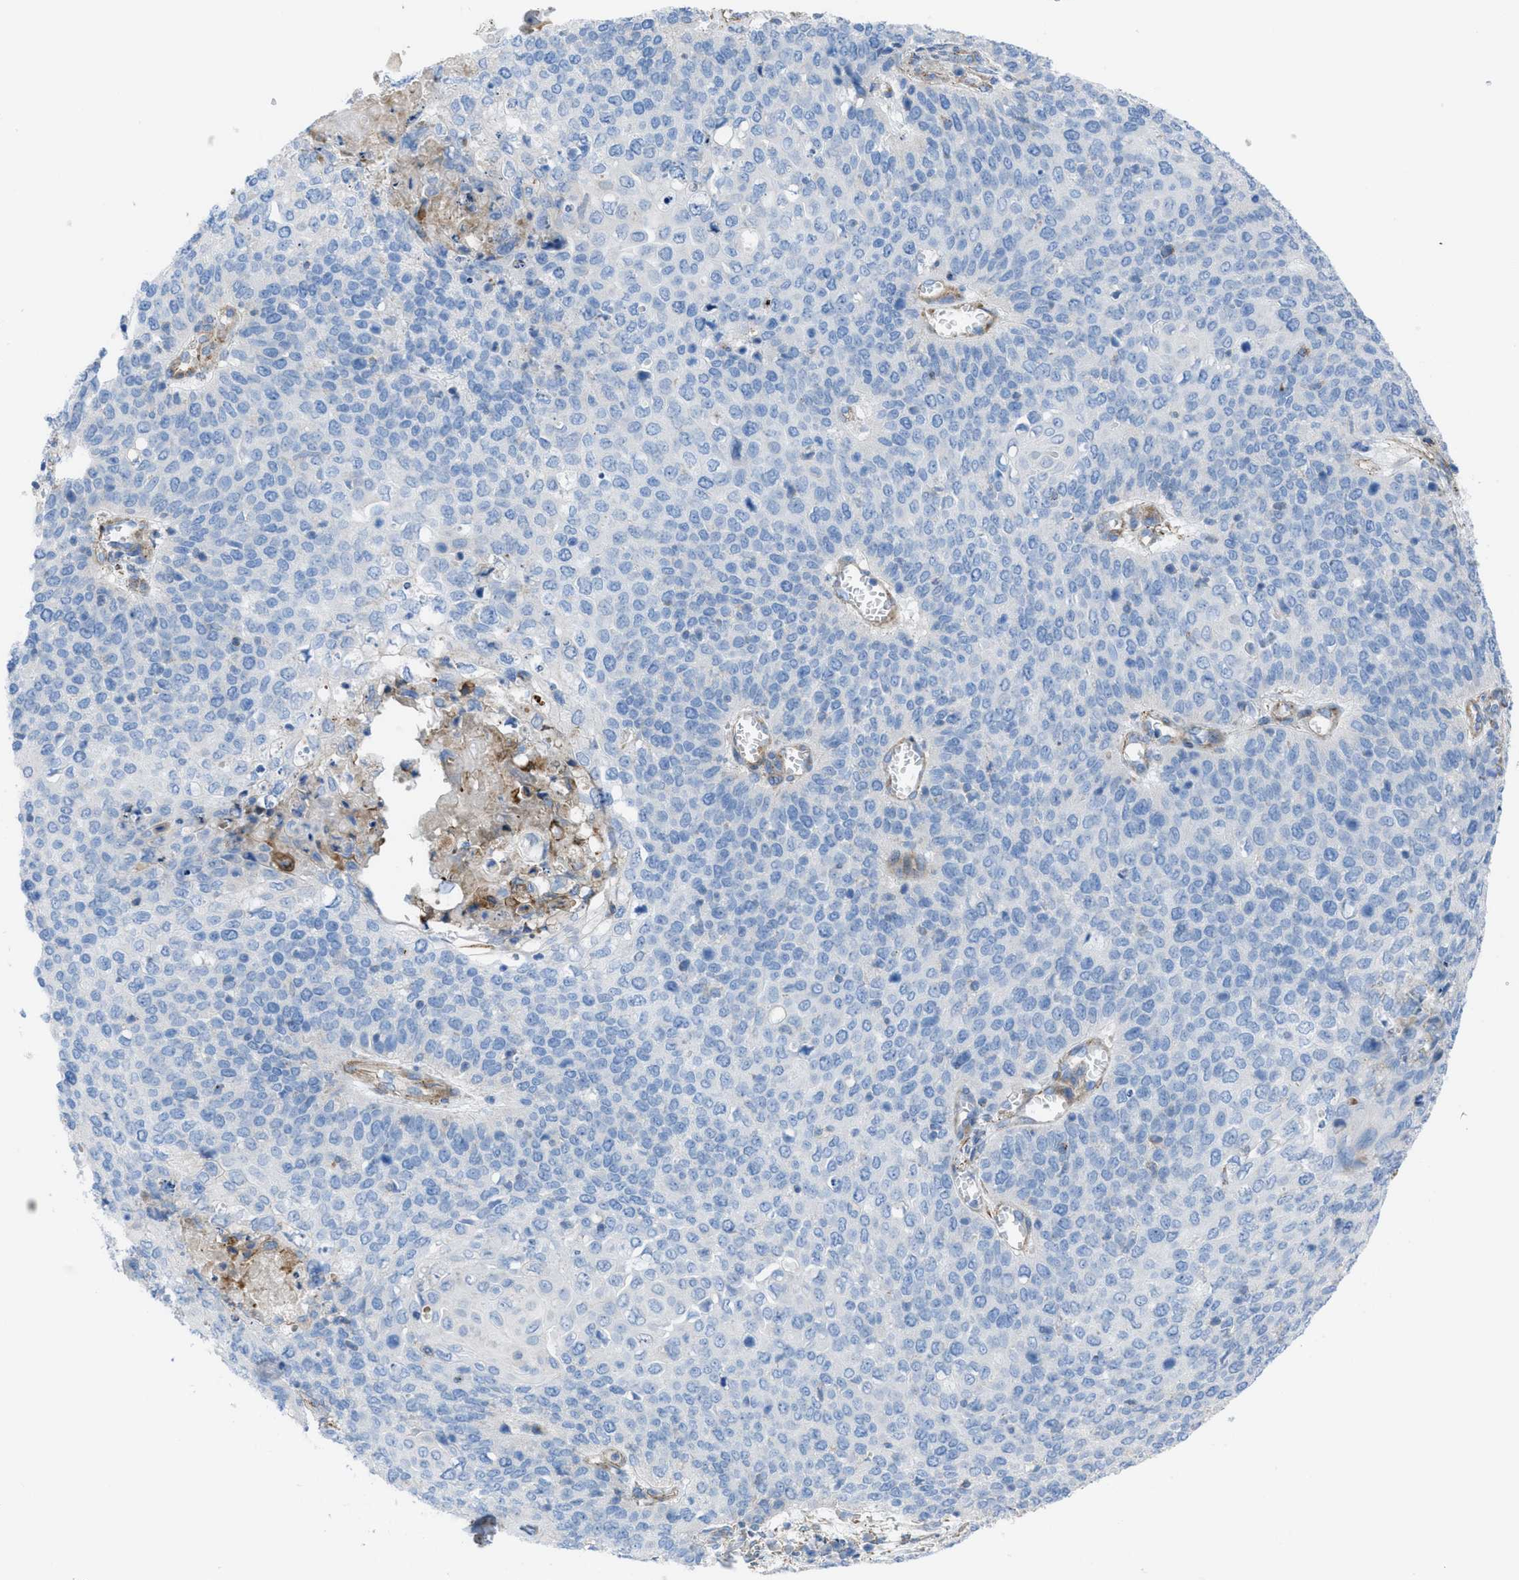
{"staining": {"intensity": "negative", "quantity": "none", "location": "none"}, "tissue": "cervical cancer", "cell_type": "Tumor cells", "image_type": "cancer", "snomed": [{"axis": "morphology", "description": "Squamous cell carcinoma, NOS"}, {"axis": "topography", "description": "Cervix"}], "caption": "Immunohistochemistry photomicrograph of neoplastic tissue: squamous cell carcinoma (cervical) stained with DAB displays no significant protein expression in tumor cells.", "gene": "KCNH7", "patient": {"sex": "female", "age": 39}}